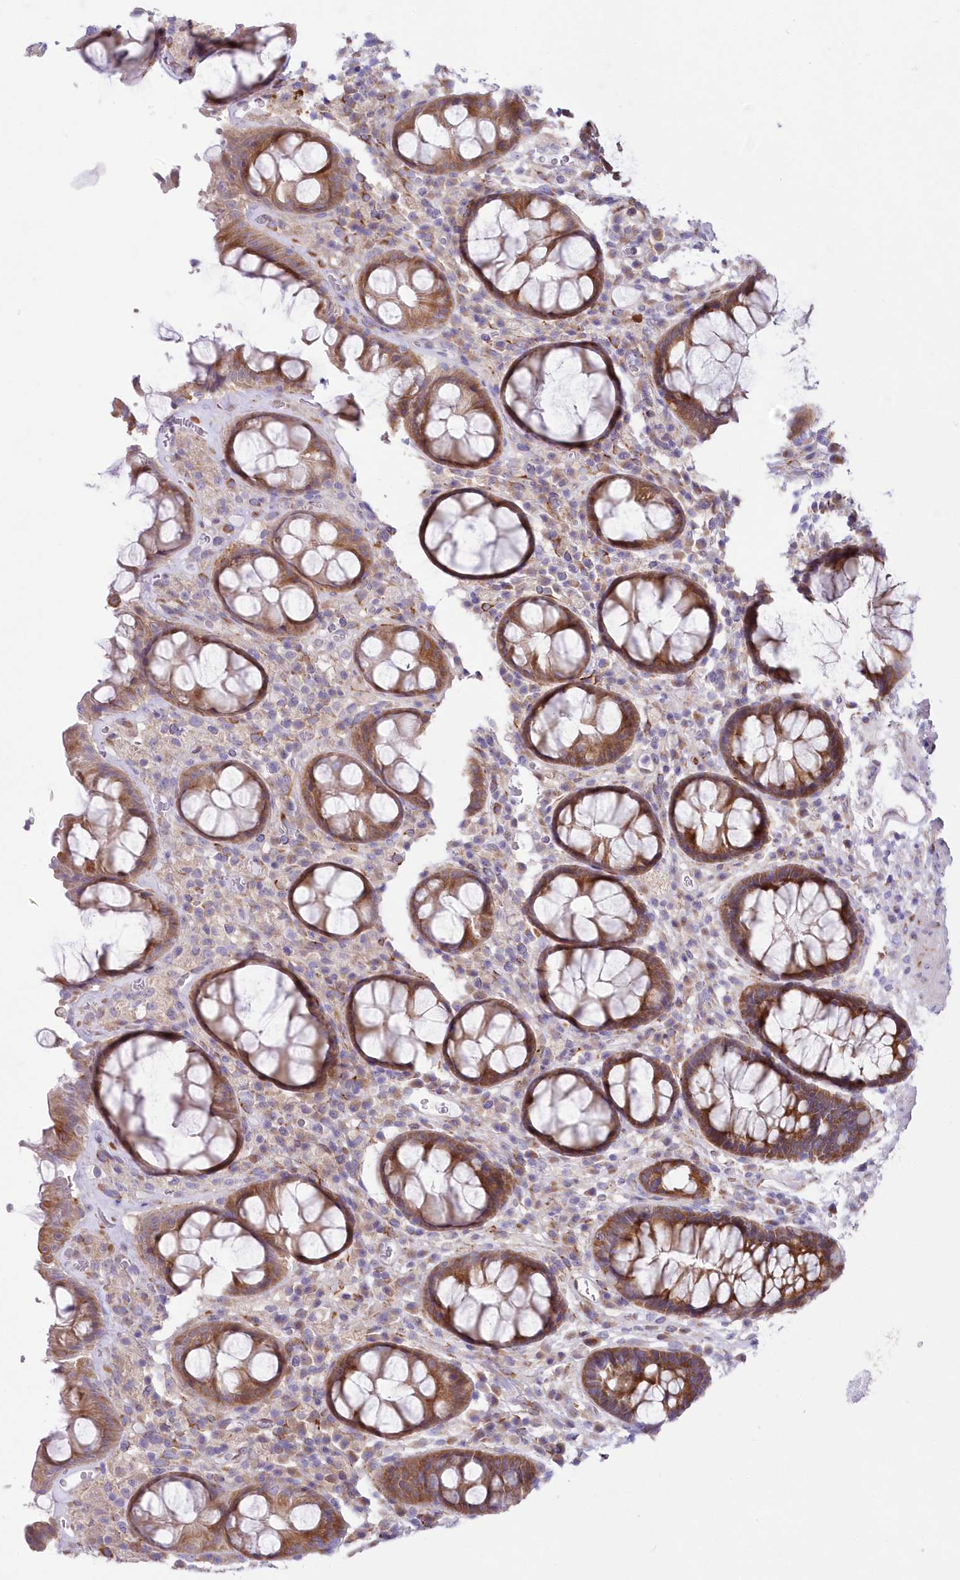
{"staining": {"intensity": "moderate", "quantity": ">75%", "location": "cytoplasmic/membranous"}, "tissue": "rectum", "cell_type": "Glandular cells", "image_type": "normal", "snomed": [{"axis": "morphology", "description": "Normal tissue, NOS"}, {"axis": "topography", "description": "Rectum"}], "caption": "A brown stain labels moderate cytoplasmic/membranous staining of a protein in glandular cells of normal human rectum. The protein is shown in brown color, while the nuclei are stained blue.", "gene": "YTHDC2", "patient": {"sex": "male", "age": 64}}